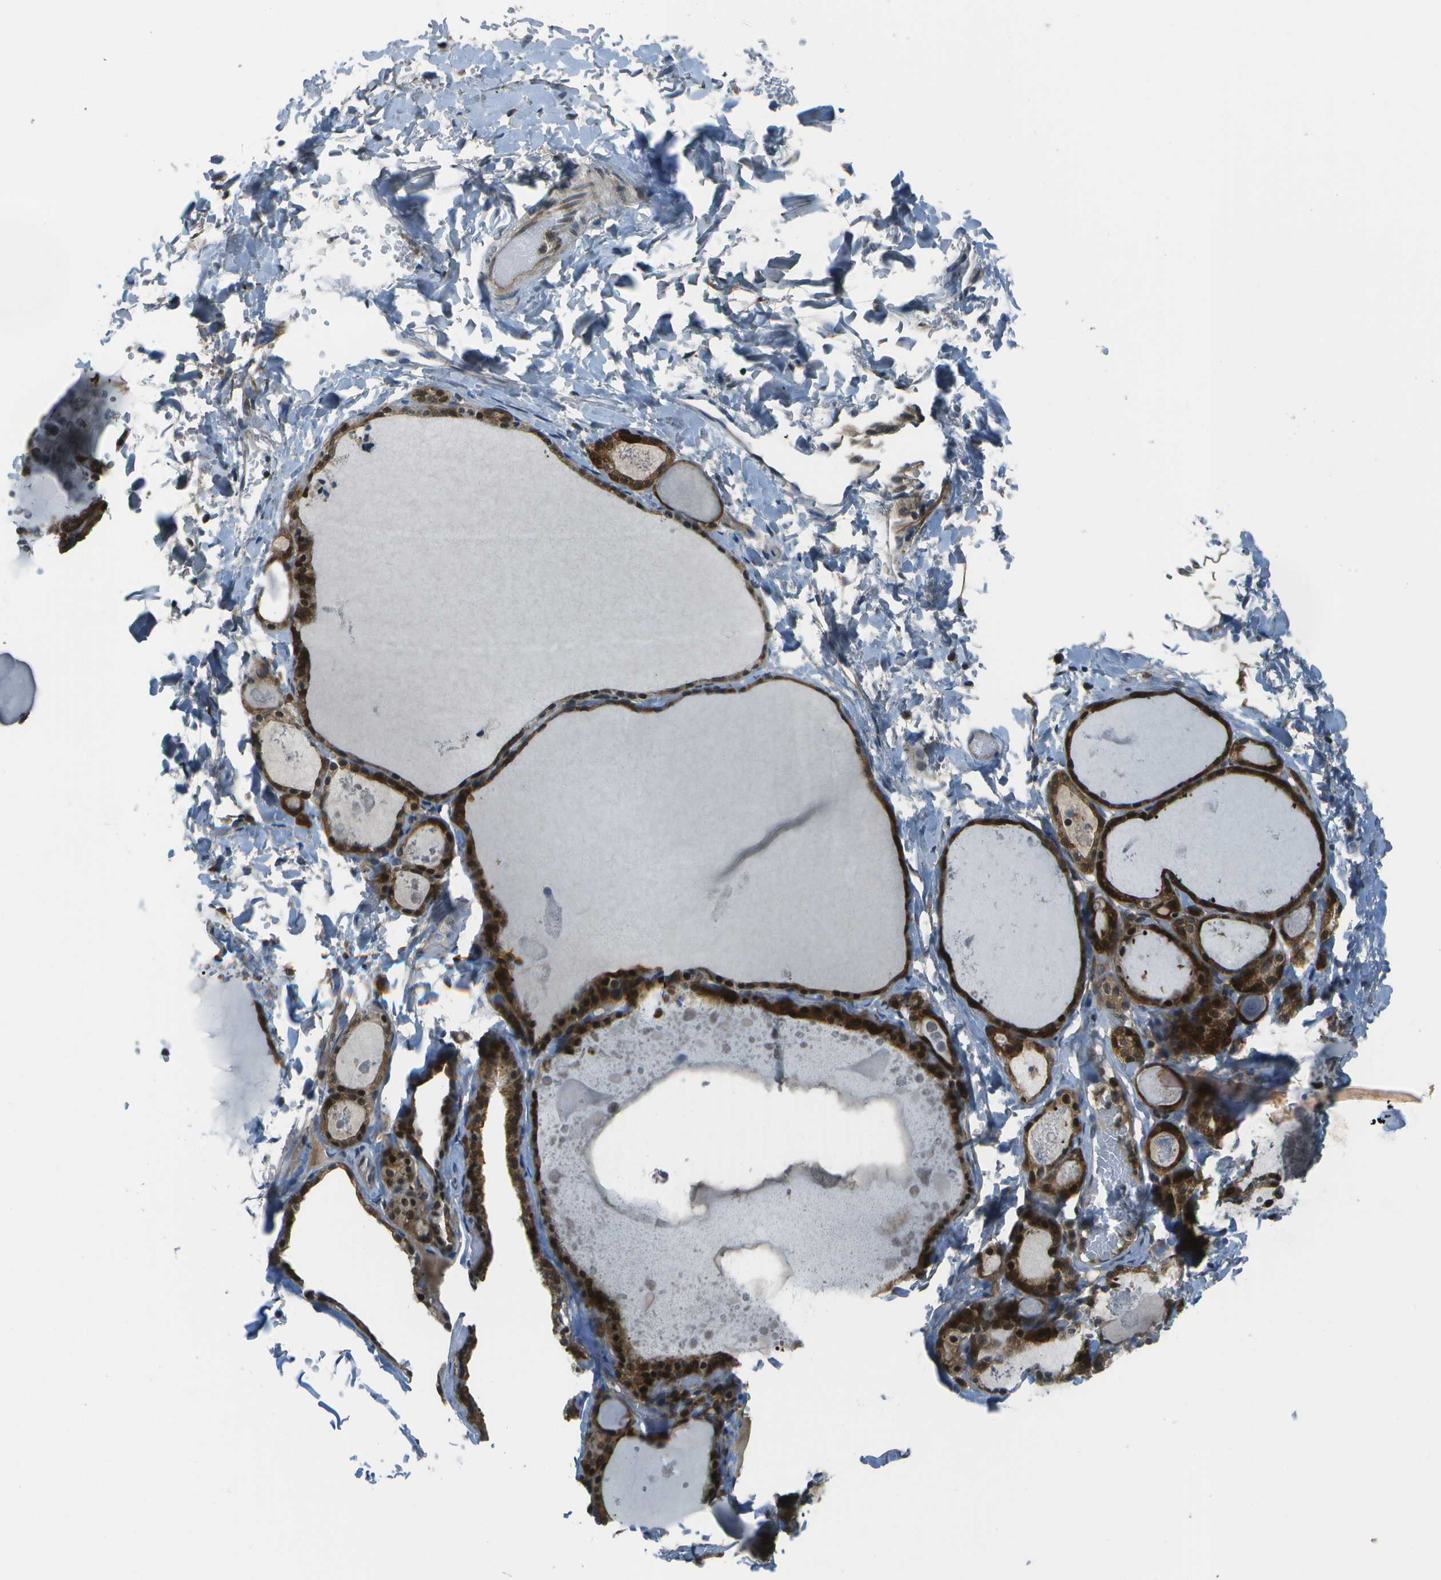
{"staining": {"intensity": "strong", "quantity": ">75%", "location": "cytoplasmic/membranous,nuclear"}, "tissue": "thyroid gland", "cell_type": "Glandular cells", "image_type": "normal", "snomed": [{"axis": "morphology", "description": "Normal tissue, NOS"}, {"axis": "topography", "description": "Thyroid gland"}], "caption": "Thyroid gland stained with DAB immunohistochemistry (IHC) demonstrates high levels of strong cytoplasmic/membranous,nuclear positivity in approximately >75% of glandular cells.", "gene": "TMEM19", "patient": {"sex": "male", "age": 56}}